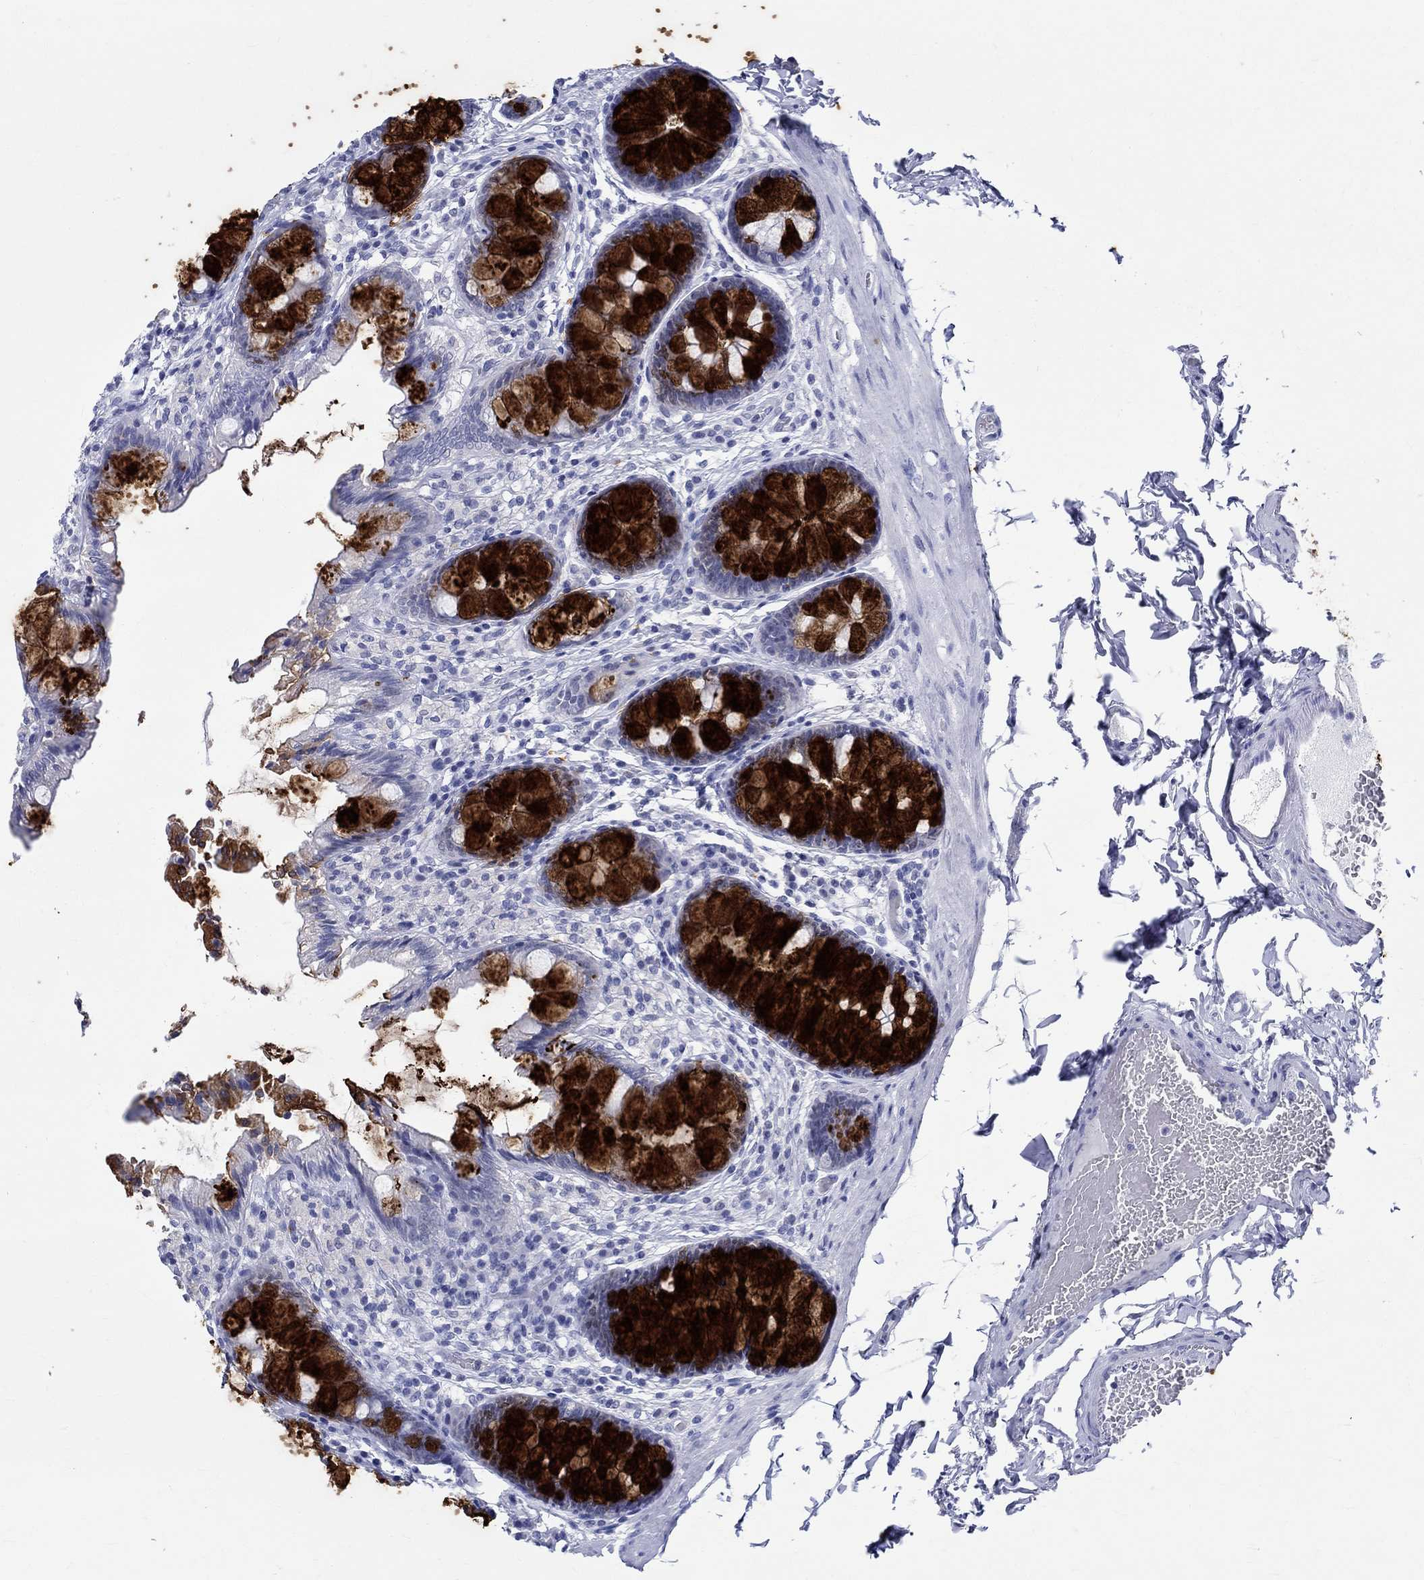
{"staining": {"intensity": "negative", "quantity": "none", "location": "none"}, "tissue": "colon", "cell_type": "Endothelial cells", "image_type": "normal", "snomed": [{"axis": "morphology", "description": "Normal tissue, NOS"}, {"axis": "topography", "description": "Colon"}], "caption": "This is an immunohistochemistry photomicrograph of benign human colon. There is no positivity in endothelial cells.", "gene": "BSPRY", "patient": {"sex": "female", "age": 86}}